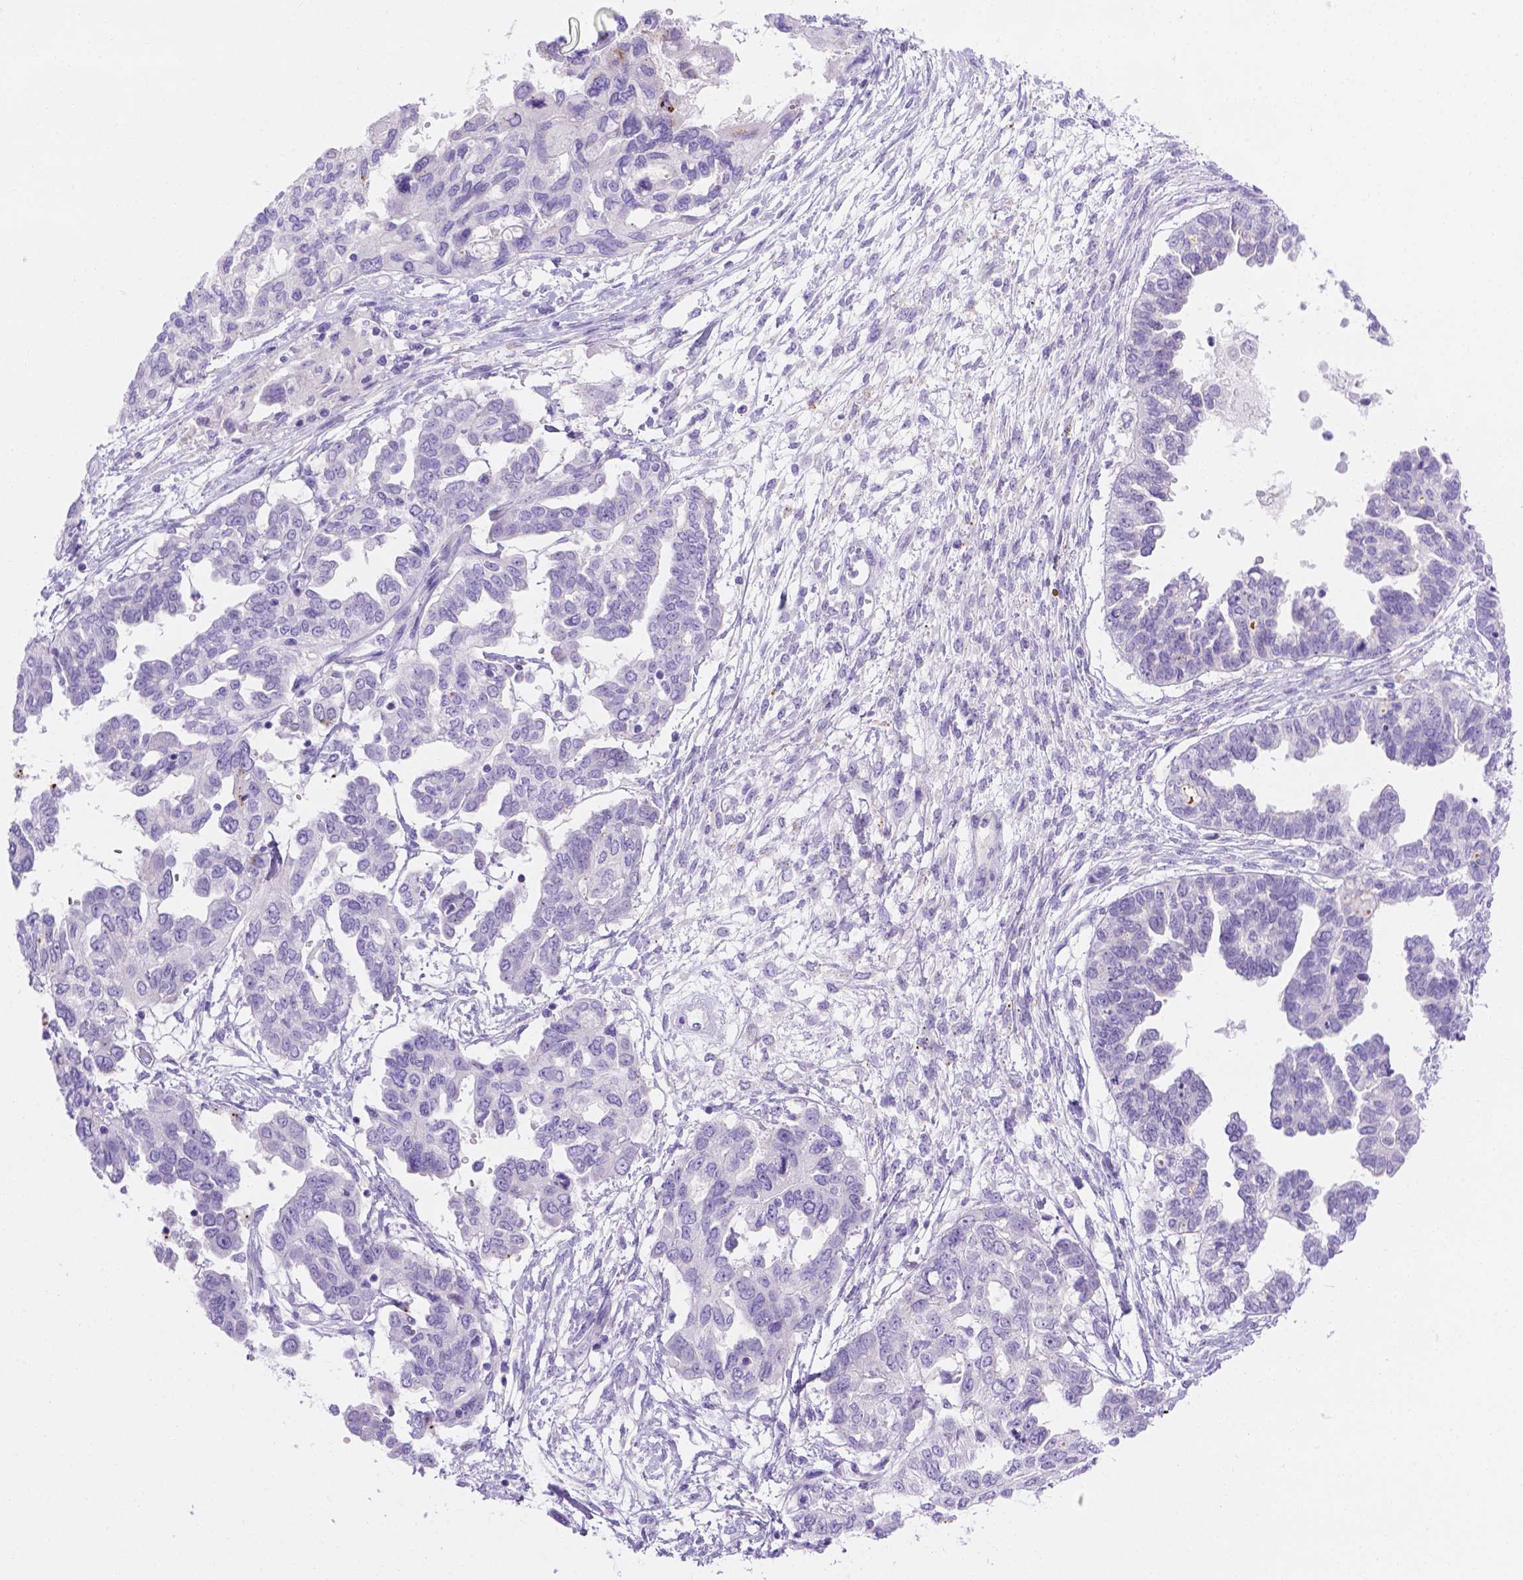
{"staining": {"intensity": "negative", "quantity": "none", "location": "none"}, "tissue": "ovarian cancer", "cell_type": "Tumor cells", "image_type": "cancer", "snomed": [{"axis": "morphology", "description": "Cystadenocarcinoma, serous, NOS"}, {"axis": "topography", "description": "Ovary"}], "caption": "There is no significant staining in tumor cells of ovarian cancer (serous cystadenocarcinoma).", "gene": "MLN", "patient": {"sex": "female", "age": 53}}